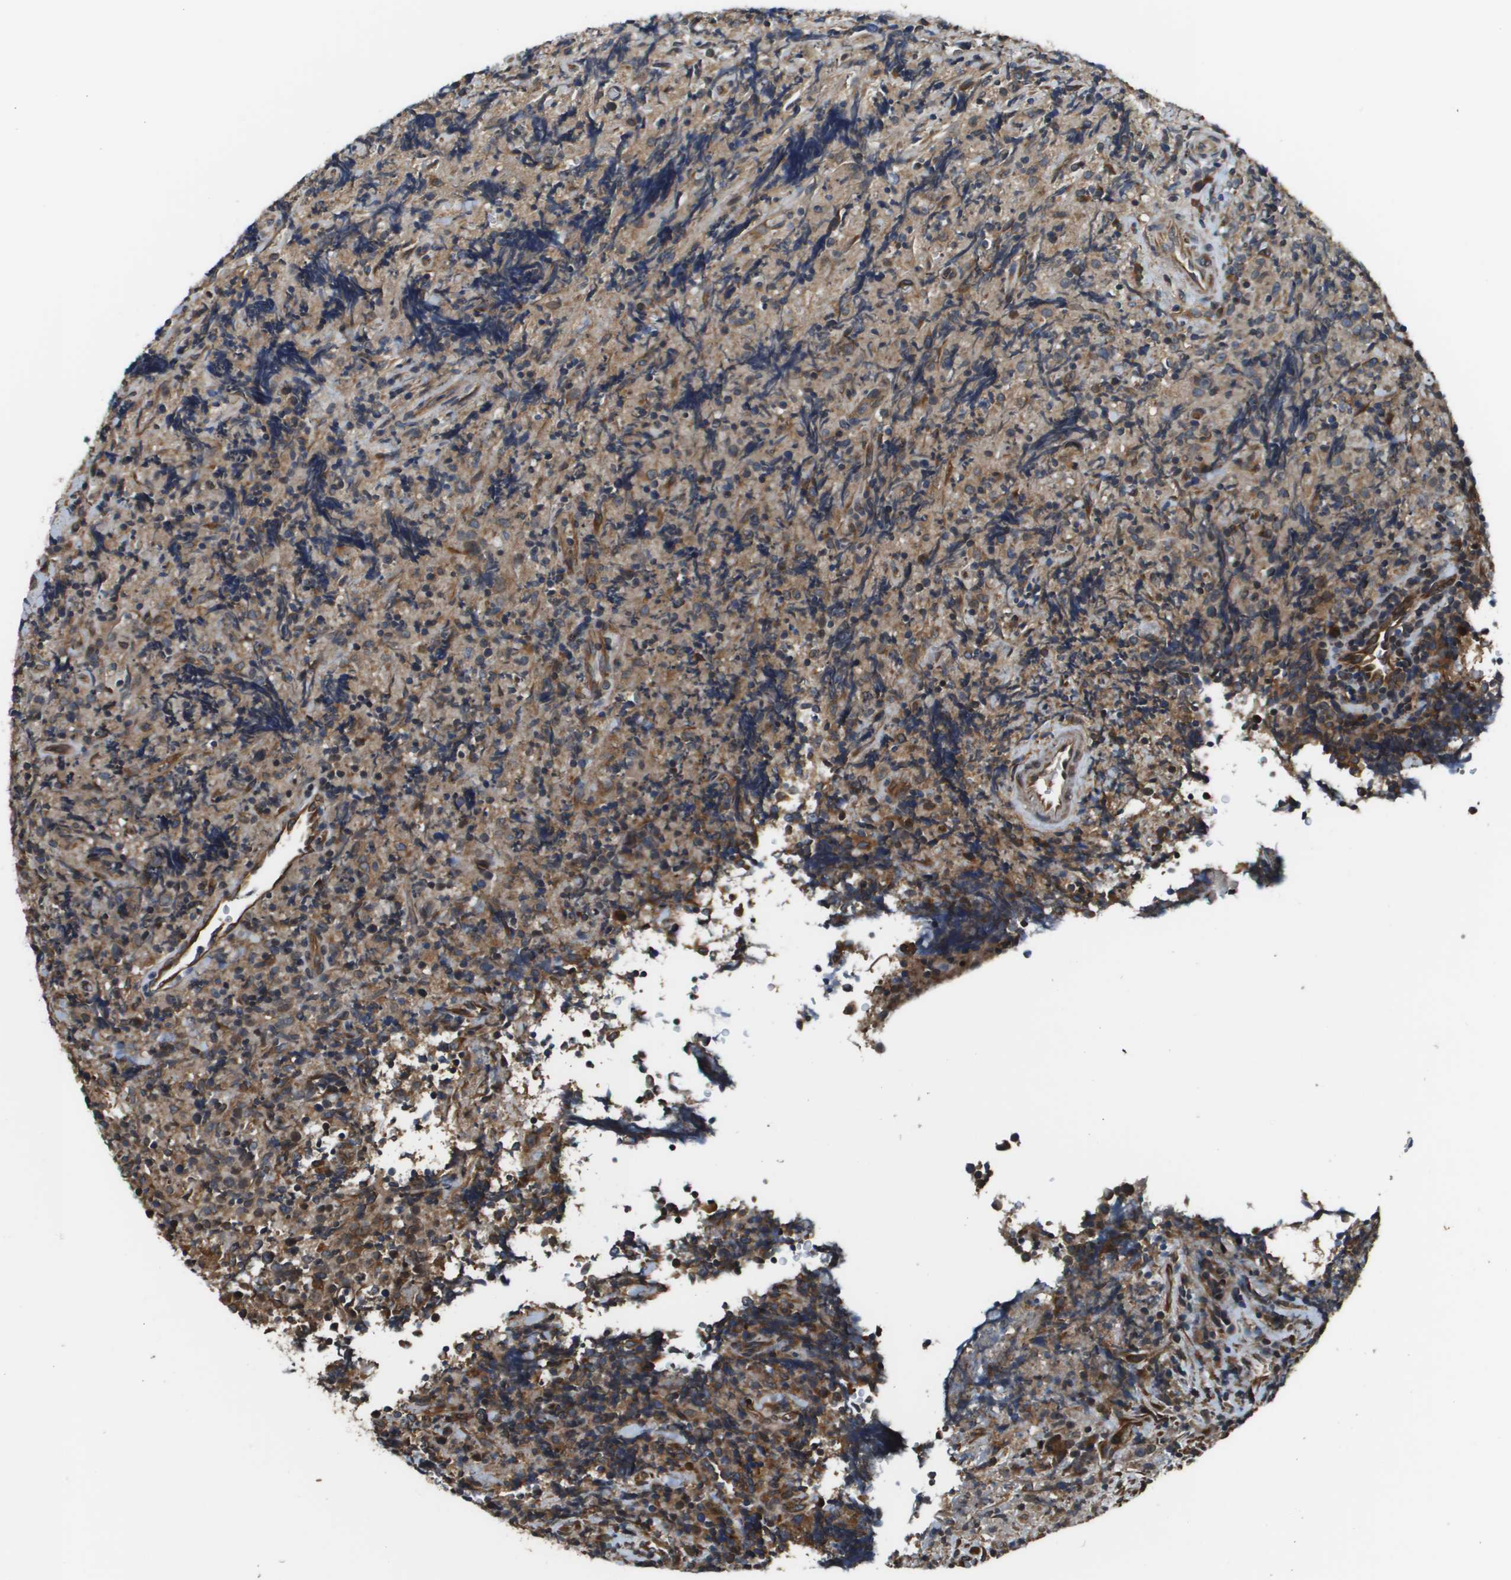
{"staining": {"intensity": "moderate", "quantity": ">75%", "location": "cytoplasmic/membranous"}, "tissue": "lymphoma", "cell_type": "Tumor cells", "image_type": "cancer", "snomed": [{"axis": "morphology", "description": "Malignant lymphoma, non-Hodgkin's type, High grade"}, {"axis": "topography", "description": "Tonsil"}], "caption": "Protein expression analysis of high-grade malignant lymphoma, non-Hodgkin's type demonstrates moderate cytoplasmic/membranous expression in about >75% of tumor cells.", "gene": "SEC62", "patient": {"sex": "female", "age": 36}}